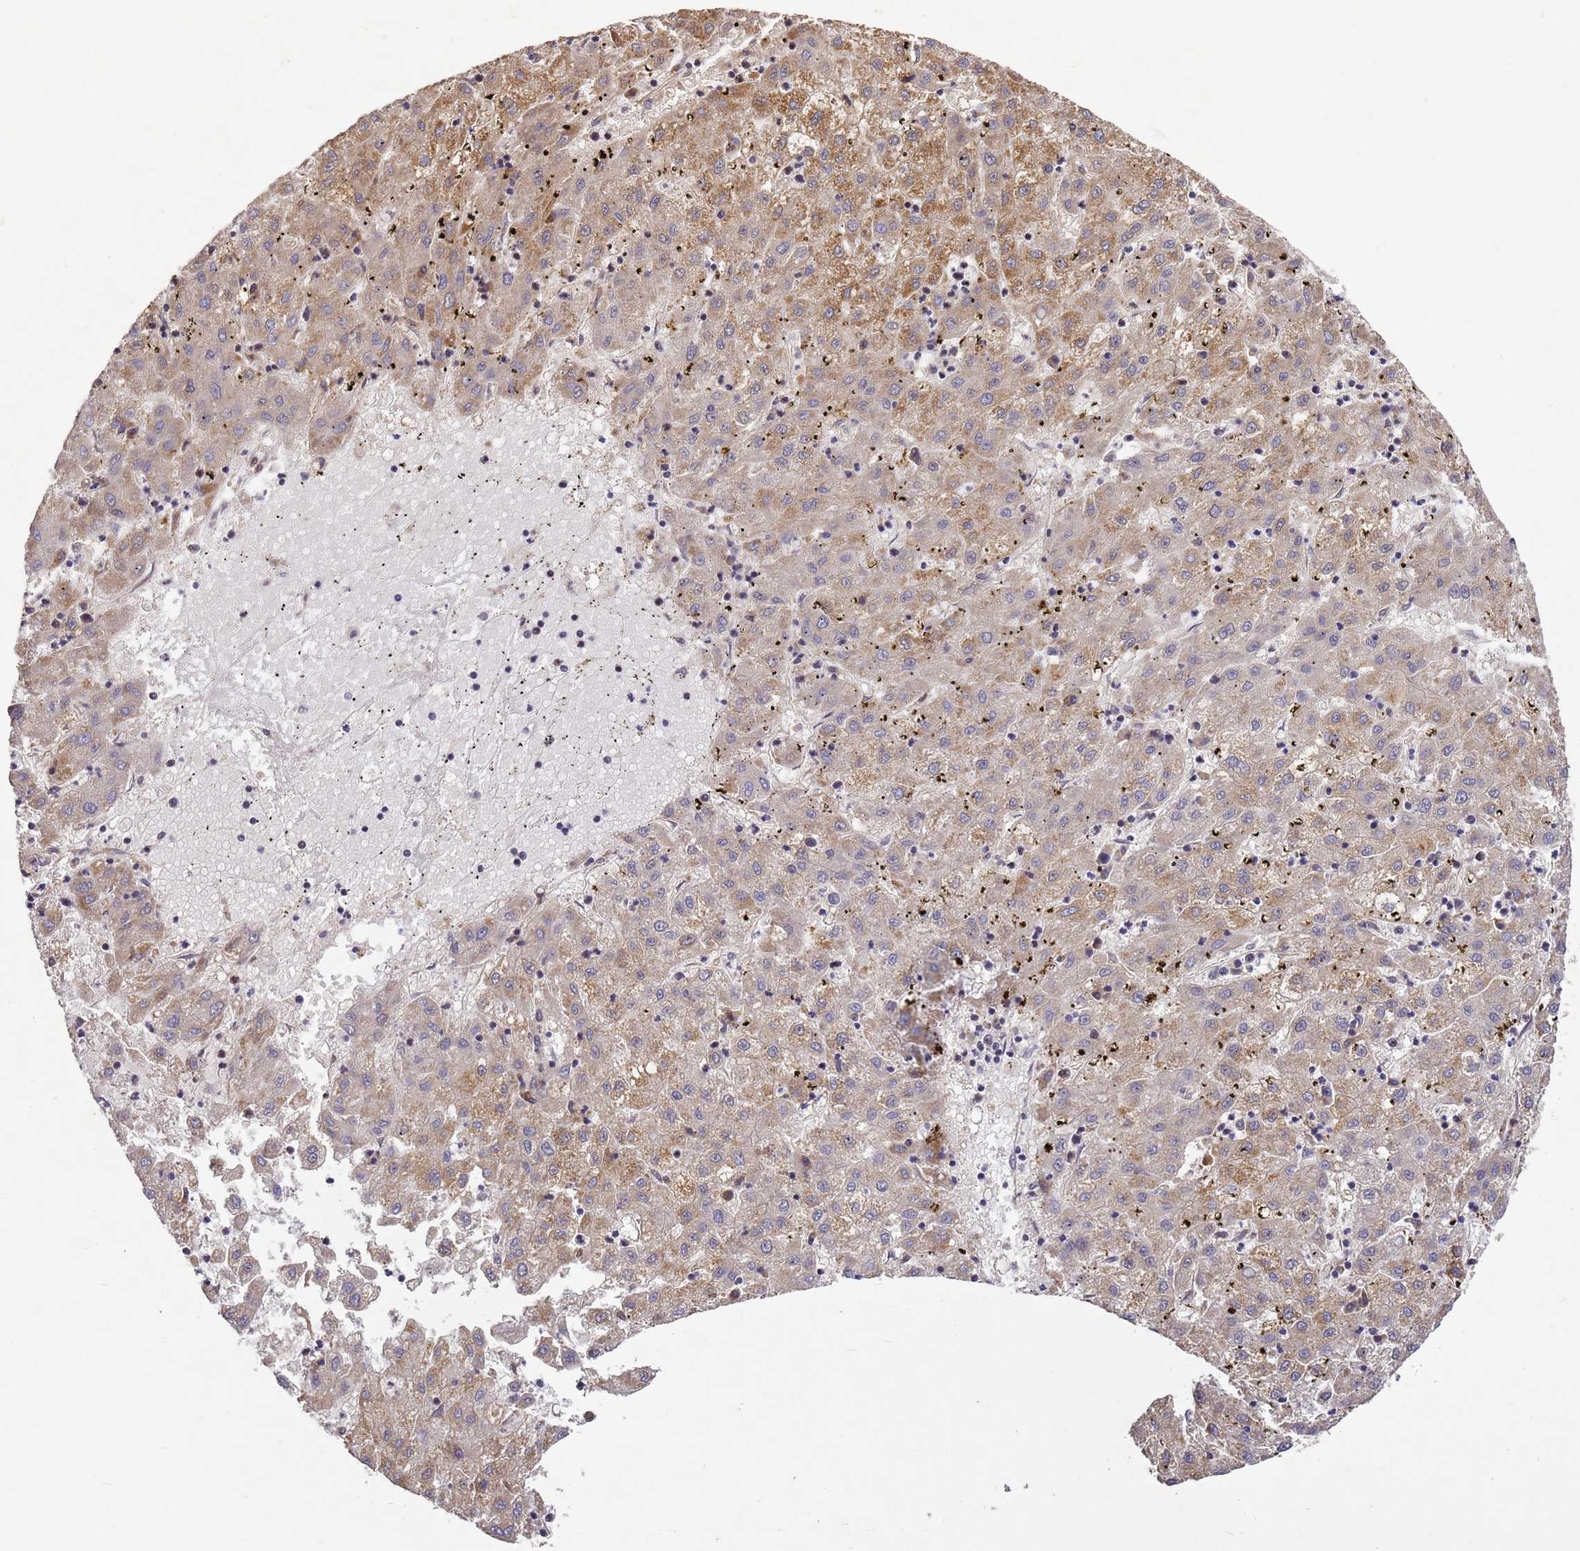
{"staining": {"intensity": "moderate", "quantity": ">75%", "location": "cytoplasmic/membranous"}, "tissue": "liver cancer", "cell_type": "Tumor cells", "image_type": "cancer", "snomed": [{"axis": "morphology", "description": "Carcinoma, Hepatocellular, NOS"}, {"axis": "topography", "description": "Liver"}], "caption": "This is a micrograph of immunohistochemistry staining of hepatocellular carcinoma (liver), which shows moderate staining in the cytoplasmic/membranous of tumor cells.", "gene": "RSPRY1", "patient": {"sex": "male", "age": 72}}